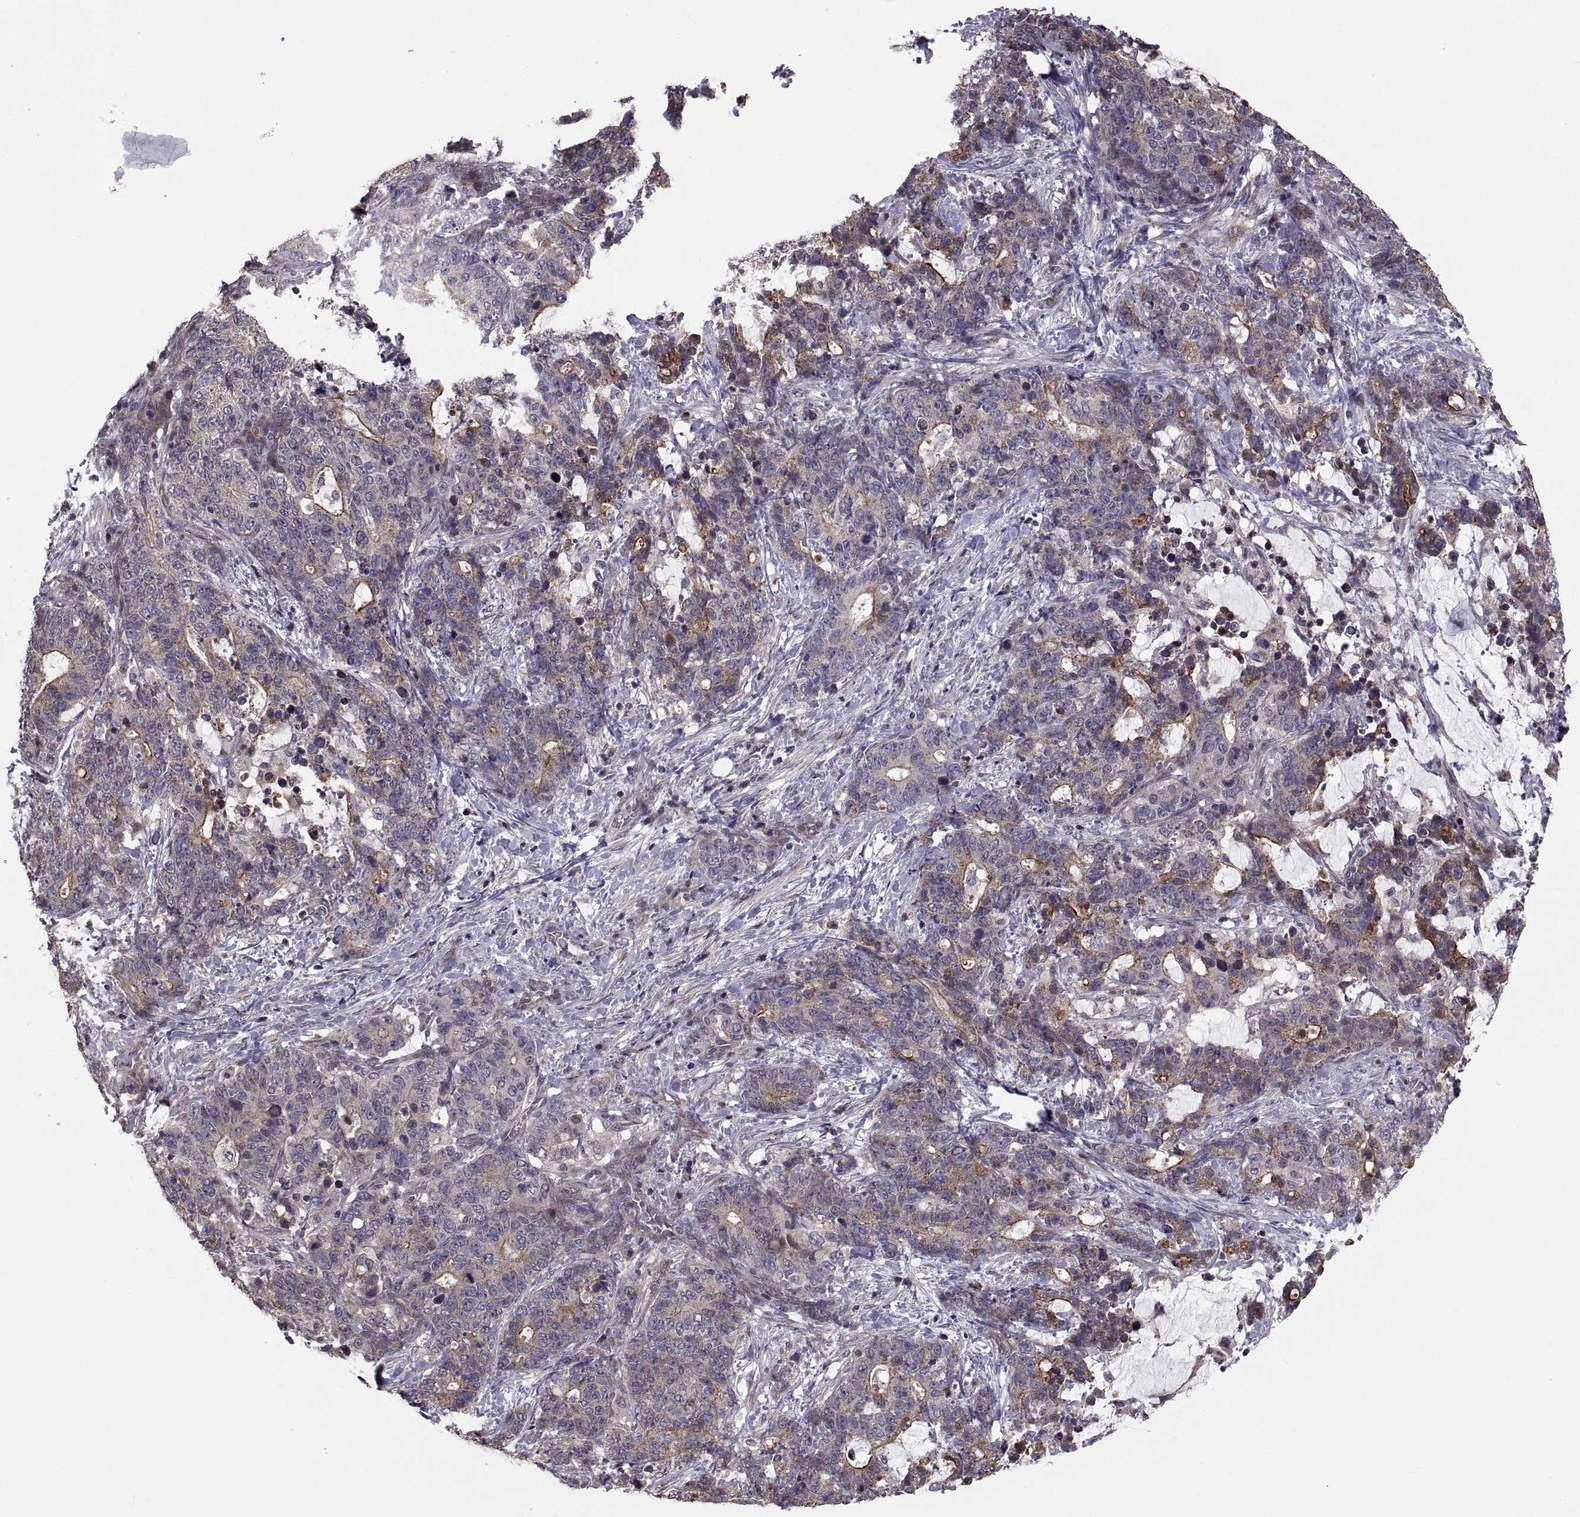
{"staining": {"intensity": "strong", "quantity": "<25%", "location": "cytoplasmic/membranous"}, "tissue": "stomach cancer", "cell_type": "Tumor cells", "image_type": "cancer", "snomed": [{"axis": "morphology", "description": "Normal tissue, NOS"}, {"axis": "morphology", "description": "Adenocarcinoma, NOS"}, {"axis": "topography", "description": "Stomach"}], "caption": "About <25% of tumor cells in stomach cancer demonstrate strong cytoplasmic/membranous protein staining as visualized by brown immunohistochemical staining.", "gene": "PMM2", "patient": {"sex": "female", "age": 64}}